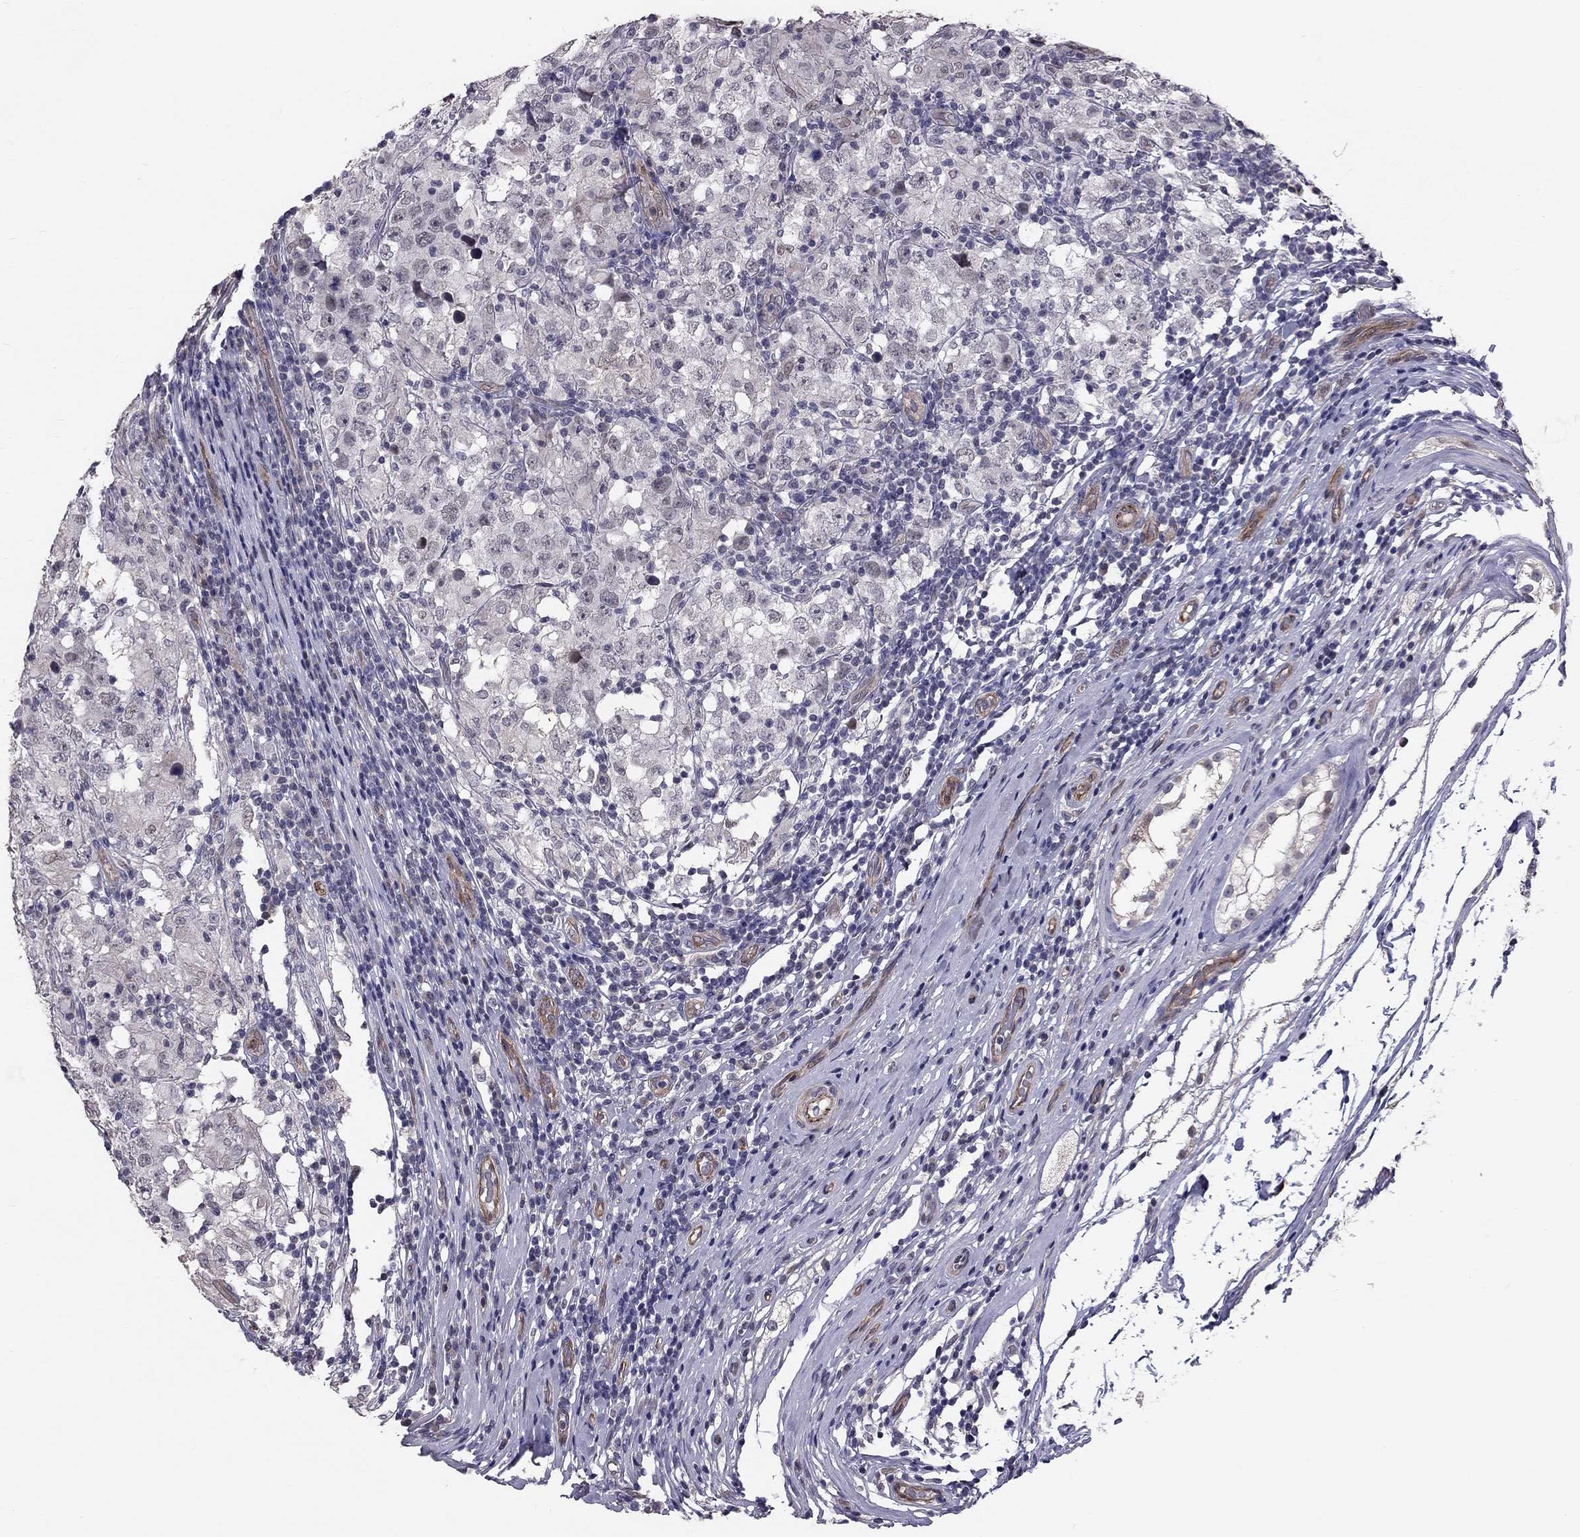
{"staining": {"intensity": "negative", "quantity": "none", "location": "none"}, "tissue": "testis cancer", "cell_type": "Tumor cells", "image_type": "cancer", "snomed": [{"axis": "morphology", "description": "Seminoma, NOS"}, {"axis": "morphology", "description": "Carcinoma, Embryonal, NOS"}, {"axis": "topography", "description": "Testis"}], "caption": "Protein analysis of testis embryonal carcinoma reveals no significant expression in tumor cells. (IHC, brightfield microscopy, high magnification).", "gene": "GJB4", "patient": {"sex": "male", "age": 41}}